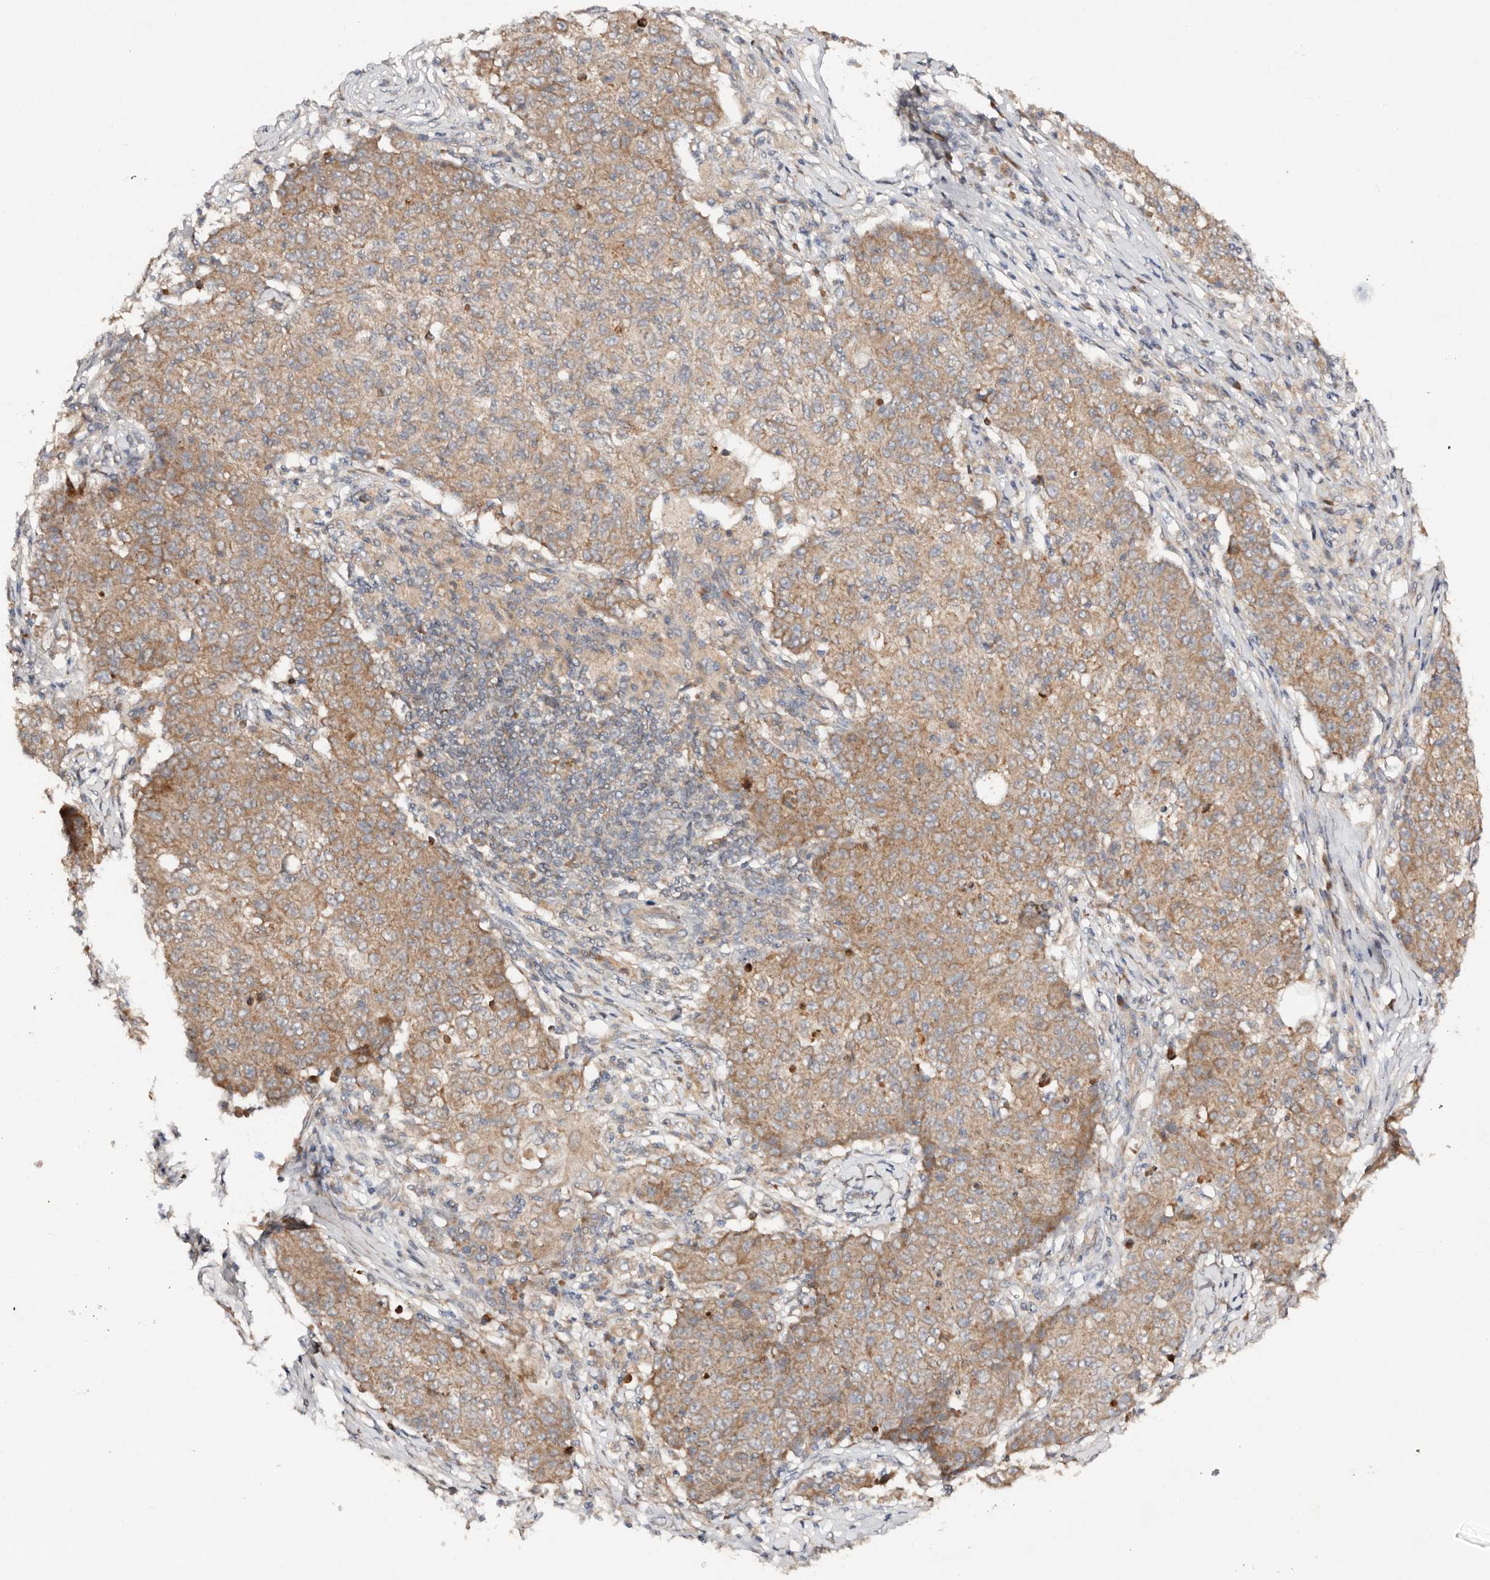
{"staining": {"intensity": "moderate", "quantity": ">75%", "location": "cytoplasmic/membranous"}, "tissue": "ovarian cancer", "cell_type": "Tumor cells", "image_type": "cancer", "snomed": [{"axis": "morphology", "description": "Carcinoma, endometroid"}, {"axis": "topography", "description": "Ovary"}], "caption": "An IHC photomicrograph of neoplastic tissue is shown. Protein staining in brown shows moderate cytoplasmic/membranous positivity in ovarian cancer within tumor cells.", "gene": "DENND11", "patient": {"sex": "female", "age": 42}}